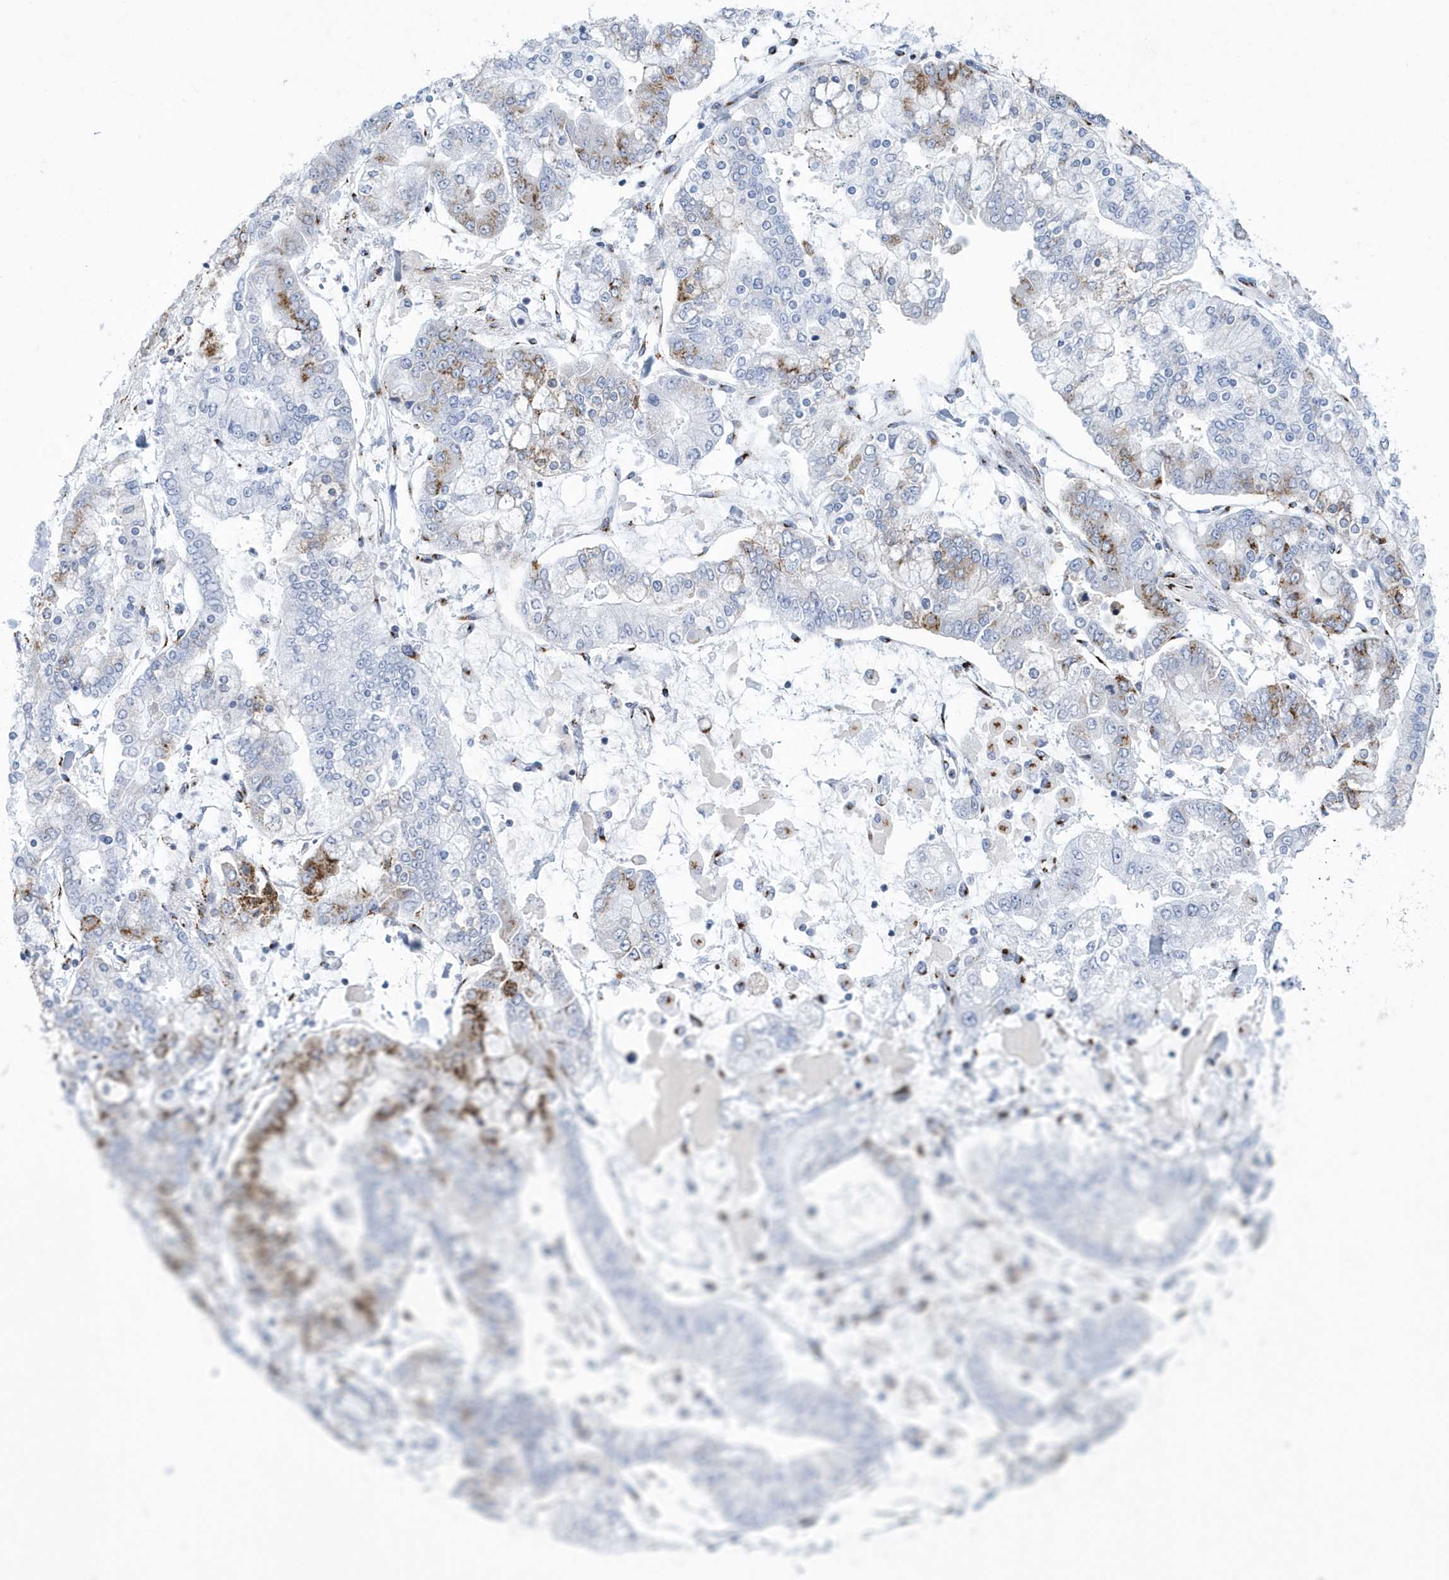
{"staining": {"intensity": "moderate", "quantity": "<25%", "location": "cytoplasmic/membranous"}, "tissue": "stomach cancer", "cell_type": "Tumor cells", "image_type": "cancer", "snomed": [{"axis": "morphology", "description": "Normal tissue, NOS"}, {"axis": "morphology", "description": "Adenocarcinoma, NOS"}, {"axis": "topography", "description": "Stomach, upper"}, {"axis": "topography", "description": "Stomach"}], "caption": "Stomach adenocarcinoma was stained to show a protein in brown. There is low levels of moderate cytoplasmic/membranous positivity in about <25% of tumor cells.", "gene": "SLX9", "patient": {"sex": "male", "age": 76}}